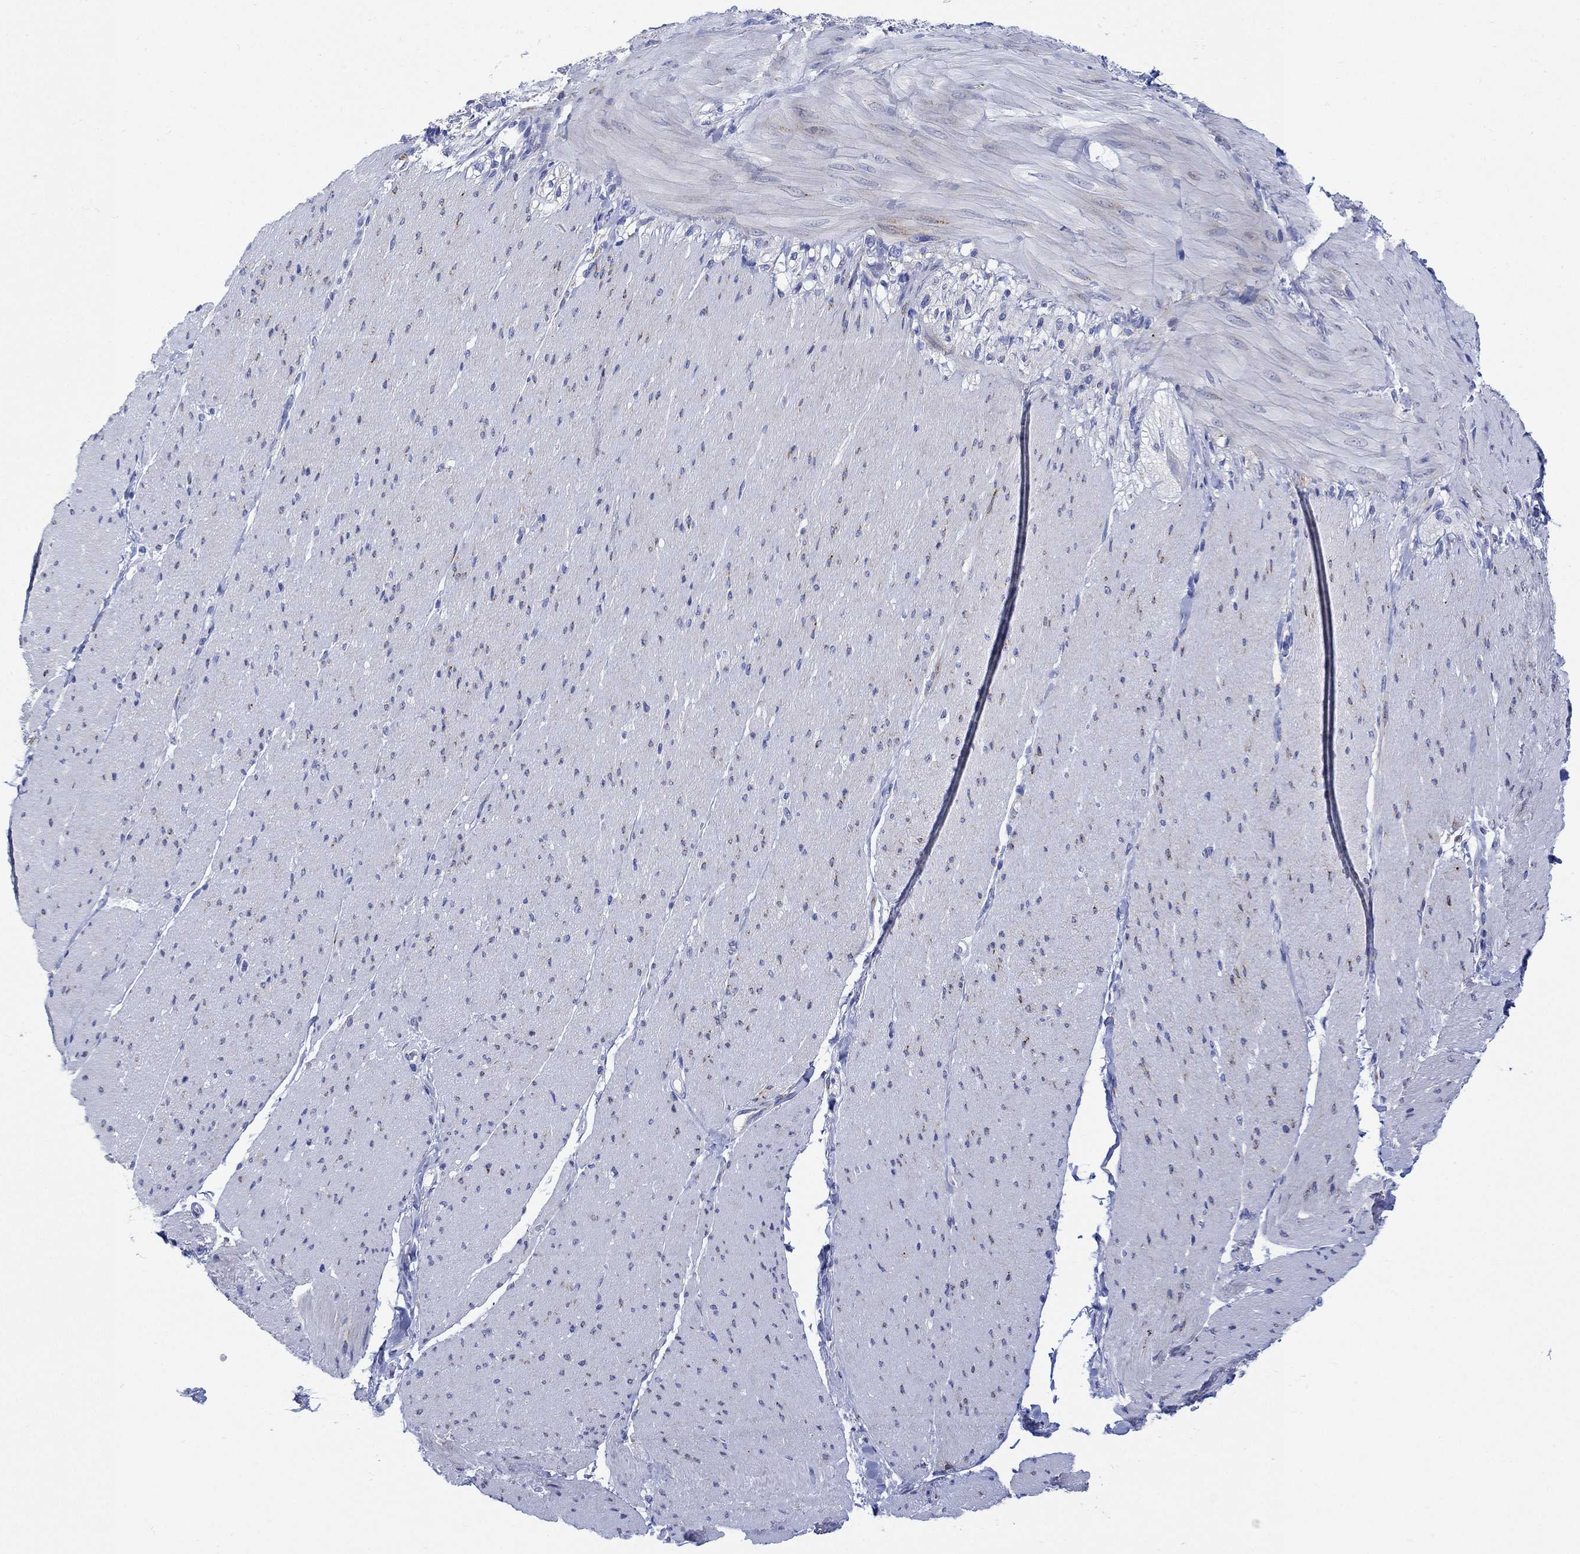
{"staining": {"intensity": "negative", "quantity": "none", "location": "none"}, "tissue": "soft tissue", "cell_type": "Fibroblasts", "image_type": "normal", "snomed": [{"axis": "morphology", "description": "Normal tissue, NOS"}, {"axis": "topography", "description": "Smooth muscle"}, {"axis": "topography", "description": "Duodenum"}, {"axis": "topography", "description": "Peripheral nerve tissue"}], "caption": "Fibroblasts show no significant protein staining in unremarkable soft tissue. (Stains: DAB (3,3'-diaminobenzidine) IHC with hematoxylin counter stain, Microscopy: brightfield microscopy at high magnification).", "gene": "MYL1", "patient": {"sex": "female", "age": 61}}